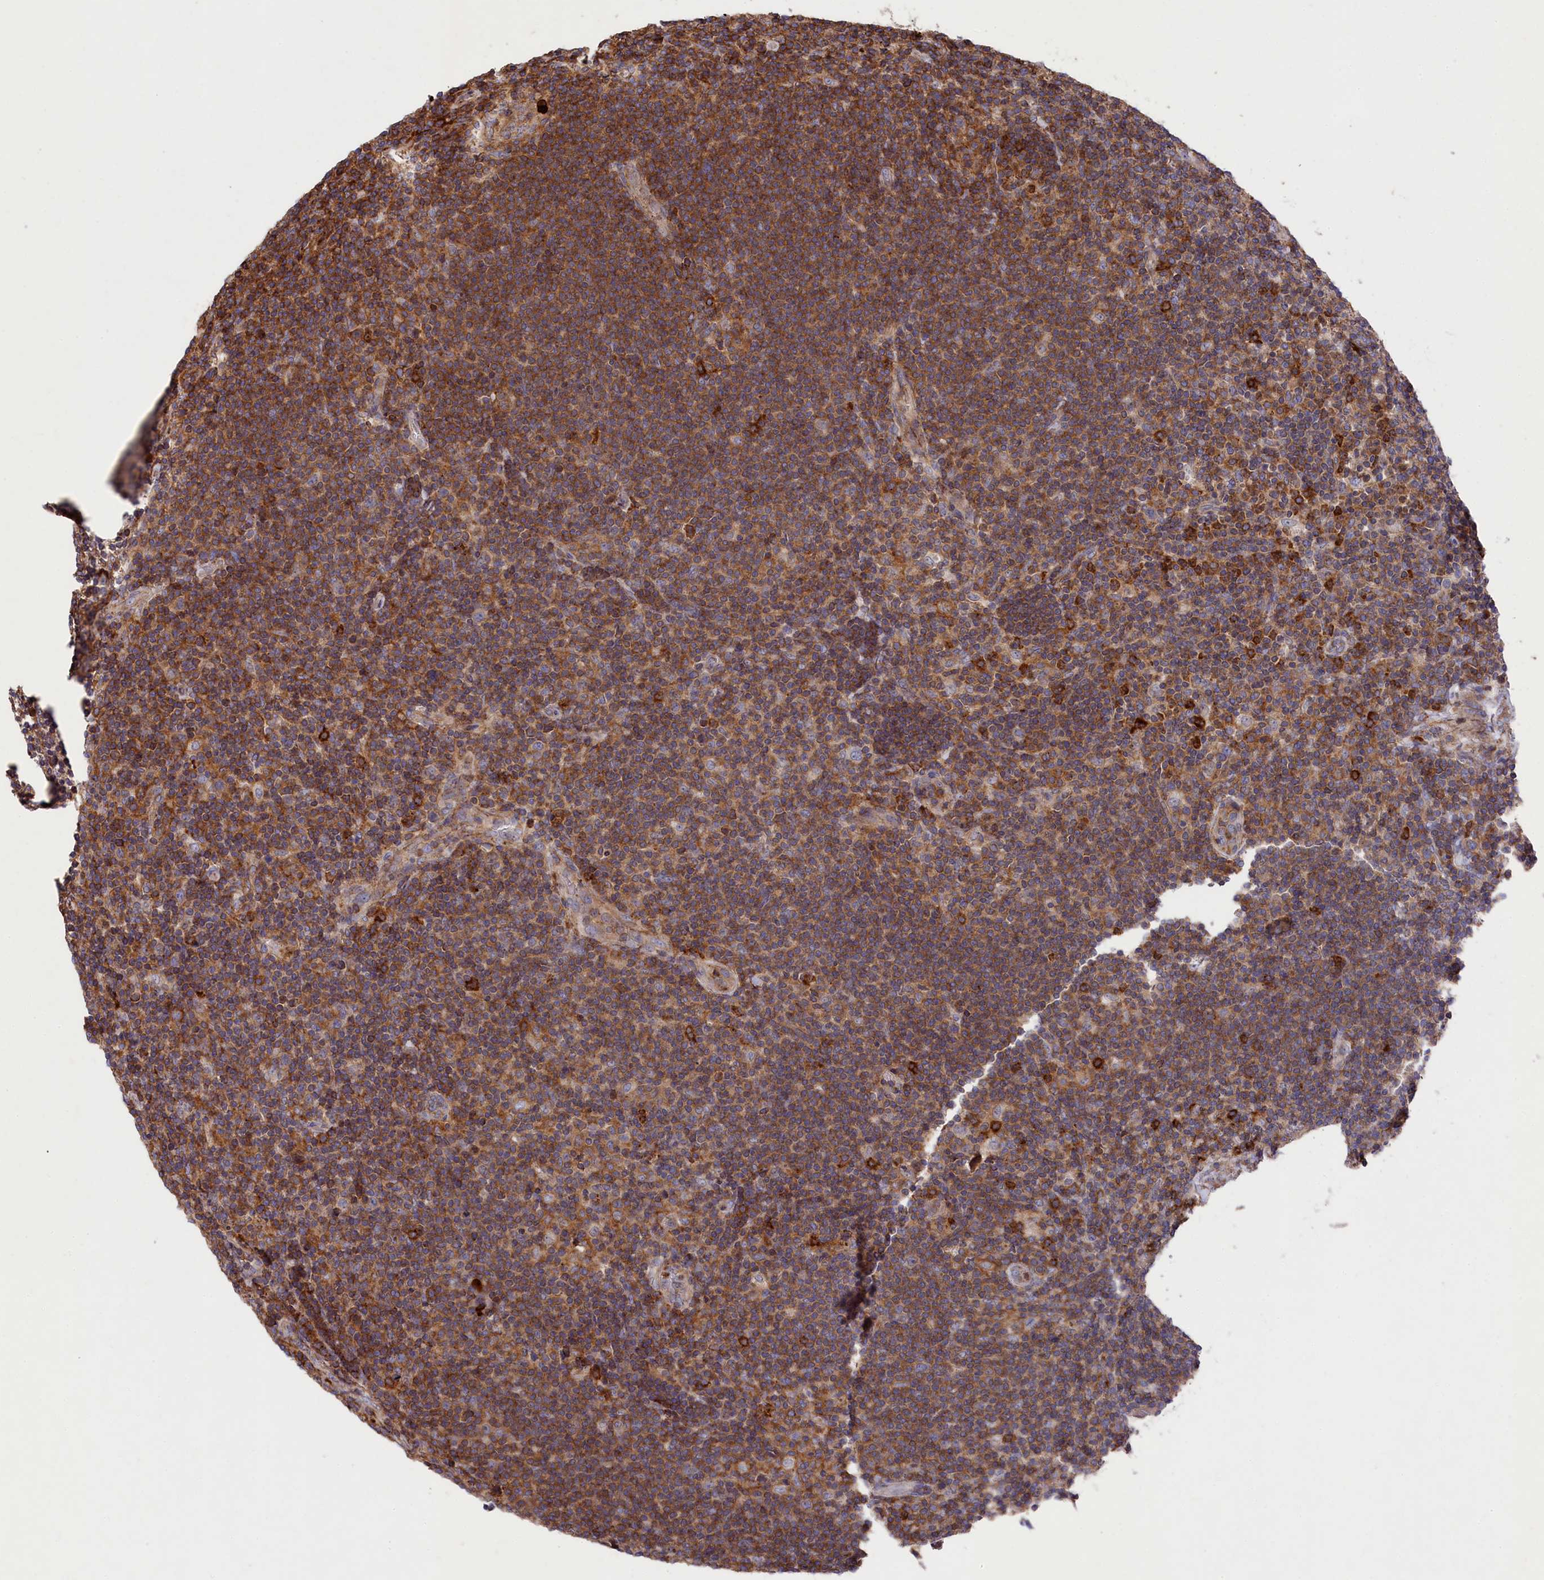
{"staining": {"intensity": "negative", "quantity": "none", "location": "none"}, "tissue": "lymphoma", "cell_type": "Tumor cells", "image_type": "cancer", "snomed": [{"axis": "morphology", "description": "Hodgkin's disease, NOS"}, {"axis": "topography", "description": "Lymph node"}], "caption": "High power microscopy micrograph of an IHC histopathology image of lymphoma, revealing no significant expression in tumor cells.", "gene": "RAPSN", "patient": {"sex": "female", "age": 57}}